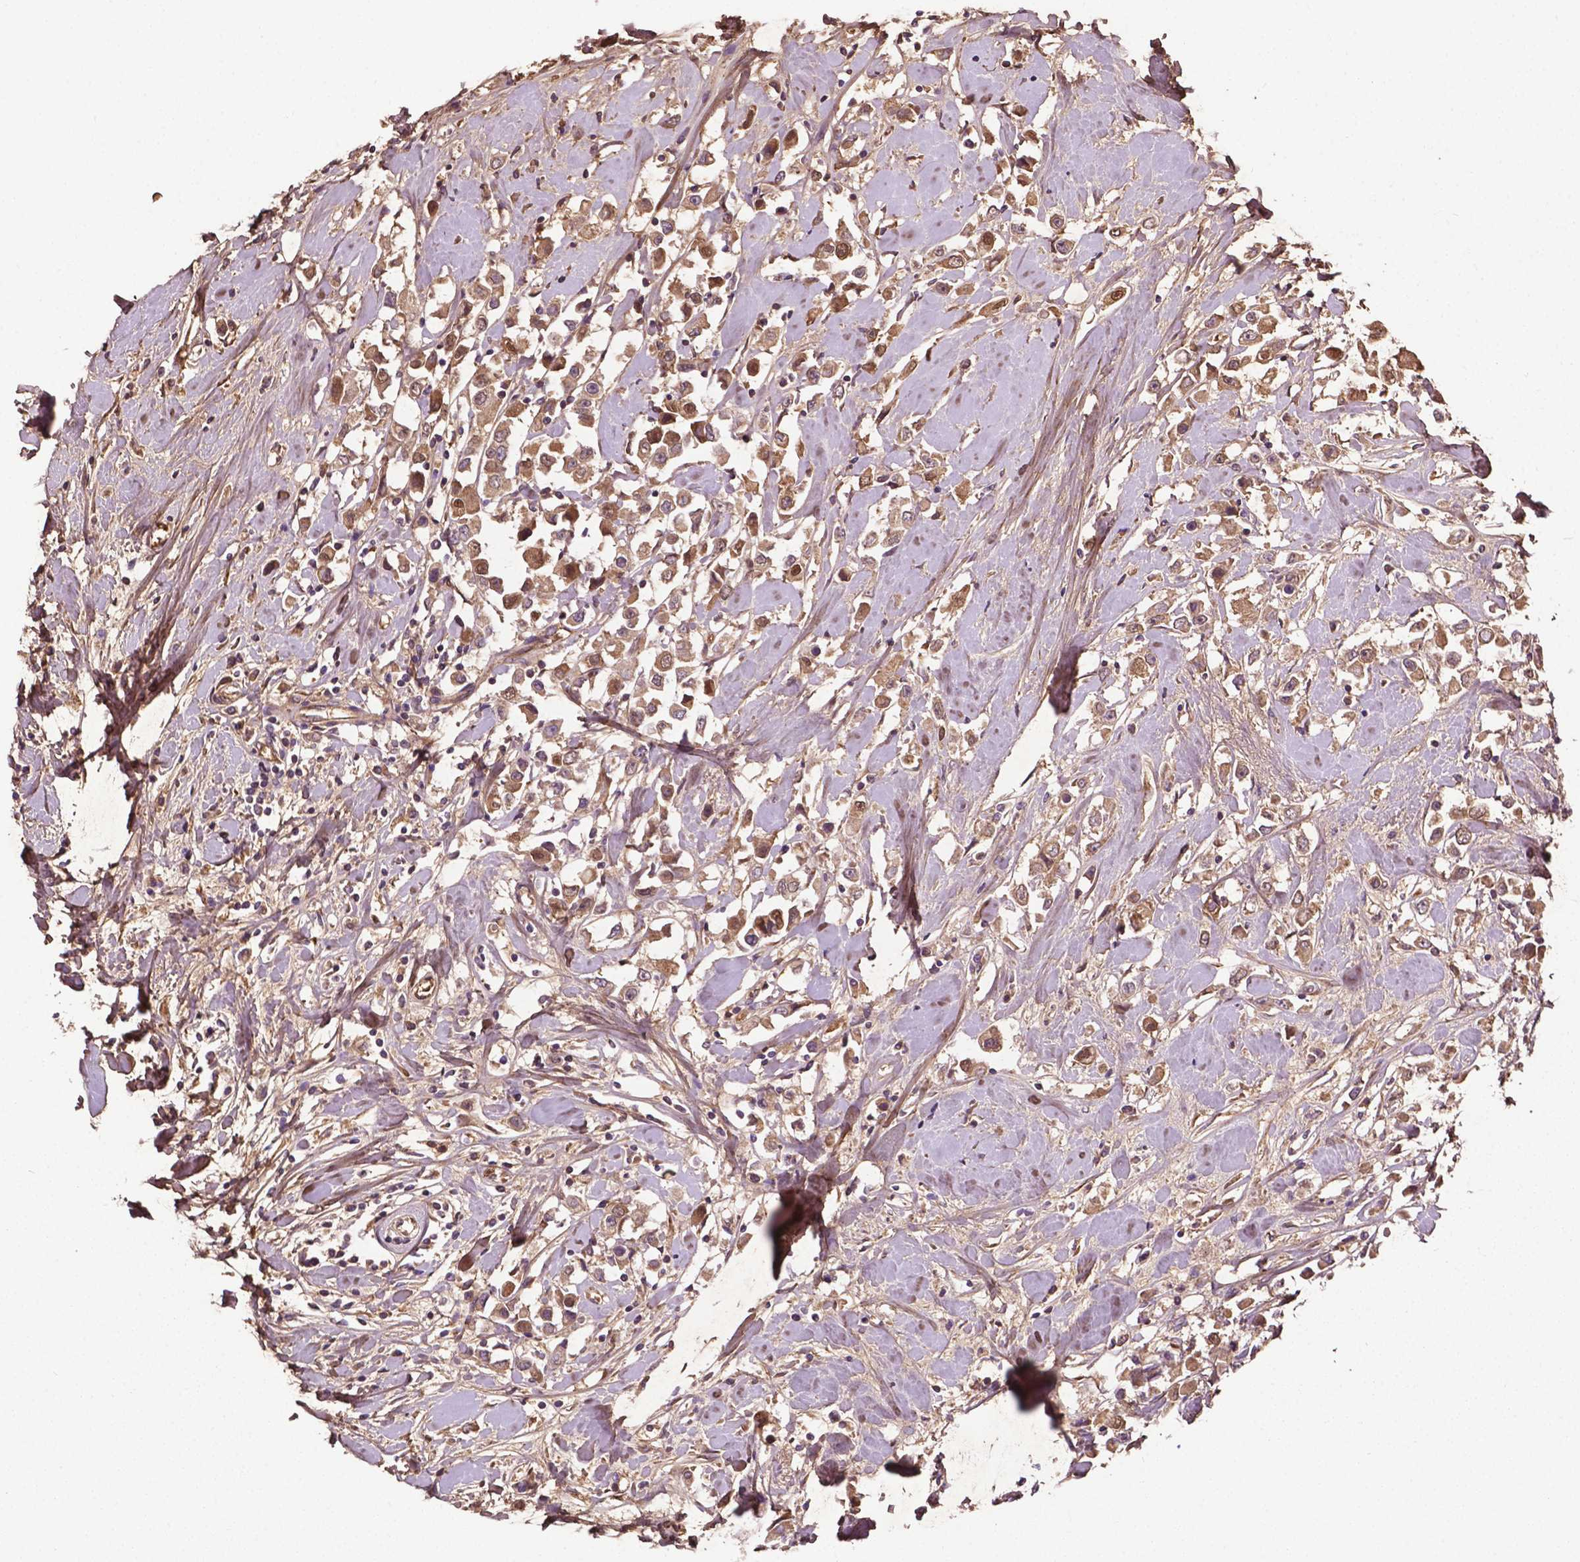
{"staining": {"intensity": "moderate", "quantity": ">75%", "location": "cytoplasmic/membranous"}, "tissue": "breast cancer", "cell_type": "Tumor cells", "image_type": "cancer", "snomed": [{"axis": "morphology", "description": "Duct carcinoma"}, {"axis": "topography", "description": "Breast"}], "caption": "Protein staining of breast cancer tissue shows moderate cytoplasmic/membranous positivity in about >75% of tumor cells.", "gene": "GJA9", "patient": {"sex": "female", "age": 61}}